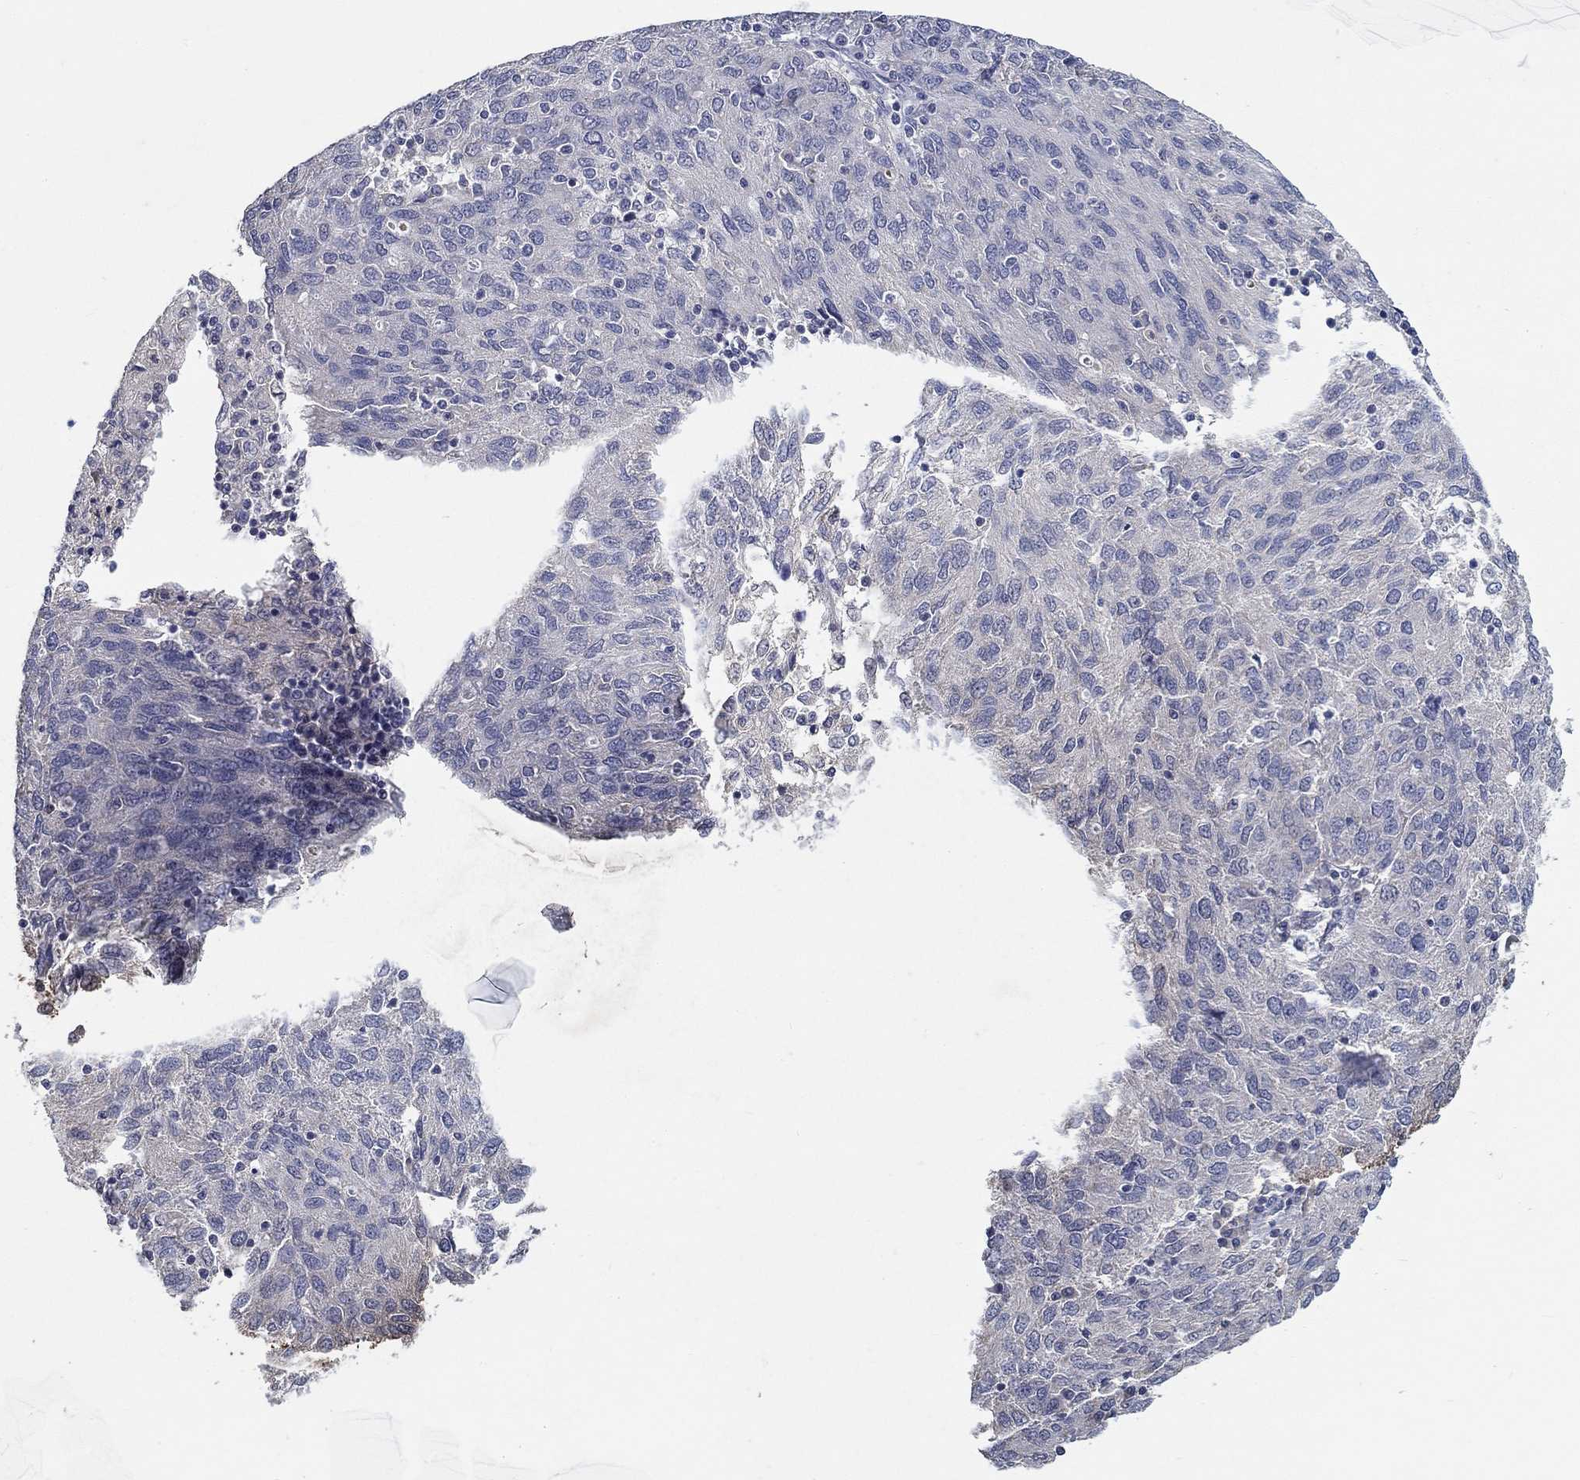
{"staining": {"intensity": "negative", "quantity": "none", "location": "none"}, "tissue": "ovarian cancer", "cell_type": "Tumor cells", "image_type": "cancer", "snomed": [{"axis": "morphology", "description": "Carcinoma, endometroid"}, {"axis": "topography", "description": "Ovary"}], "caption": "Protein analysis of ovarian endometroid carcinoma displays no significant expression in tumor cells. (Immunohistochemistry (ihc), brightfield microscopy, high magnification).", "gene": "PROZ", "patient": {"sex": "female", "age": 50}}